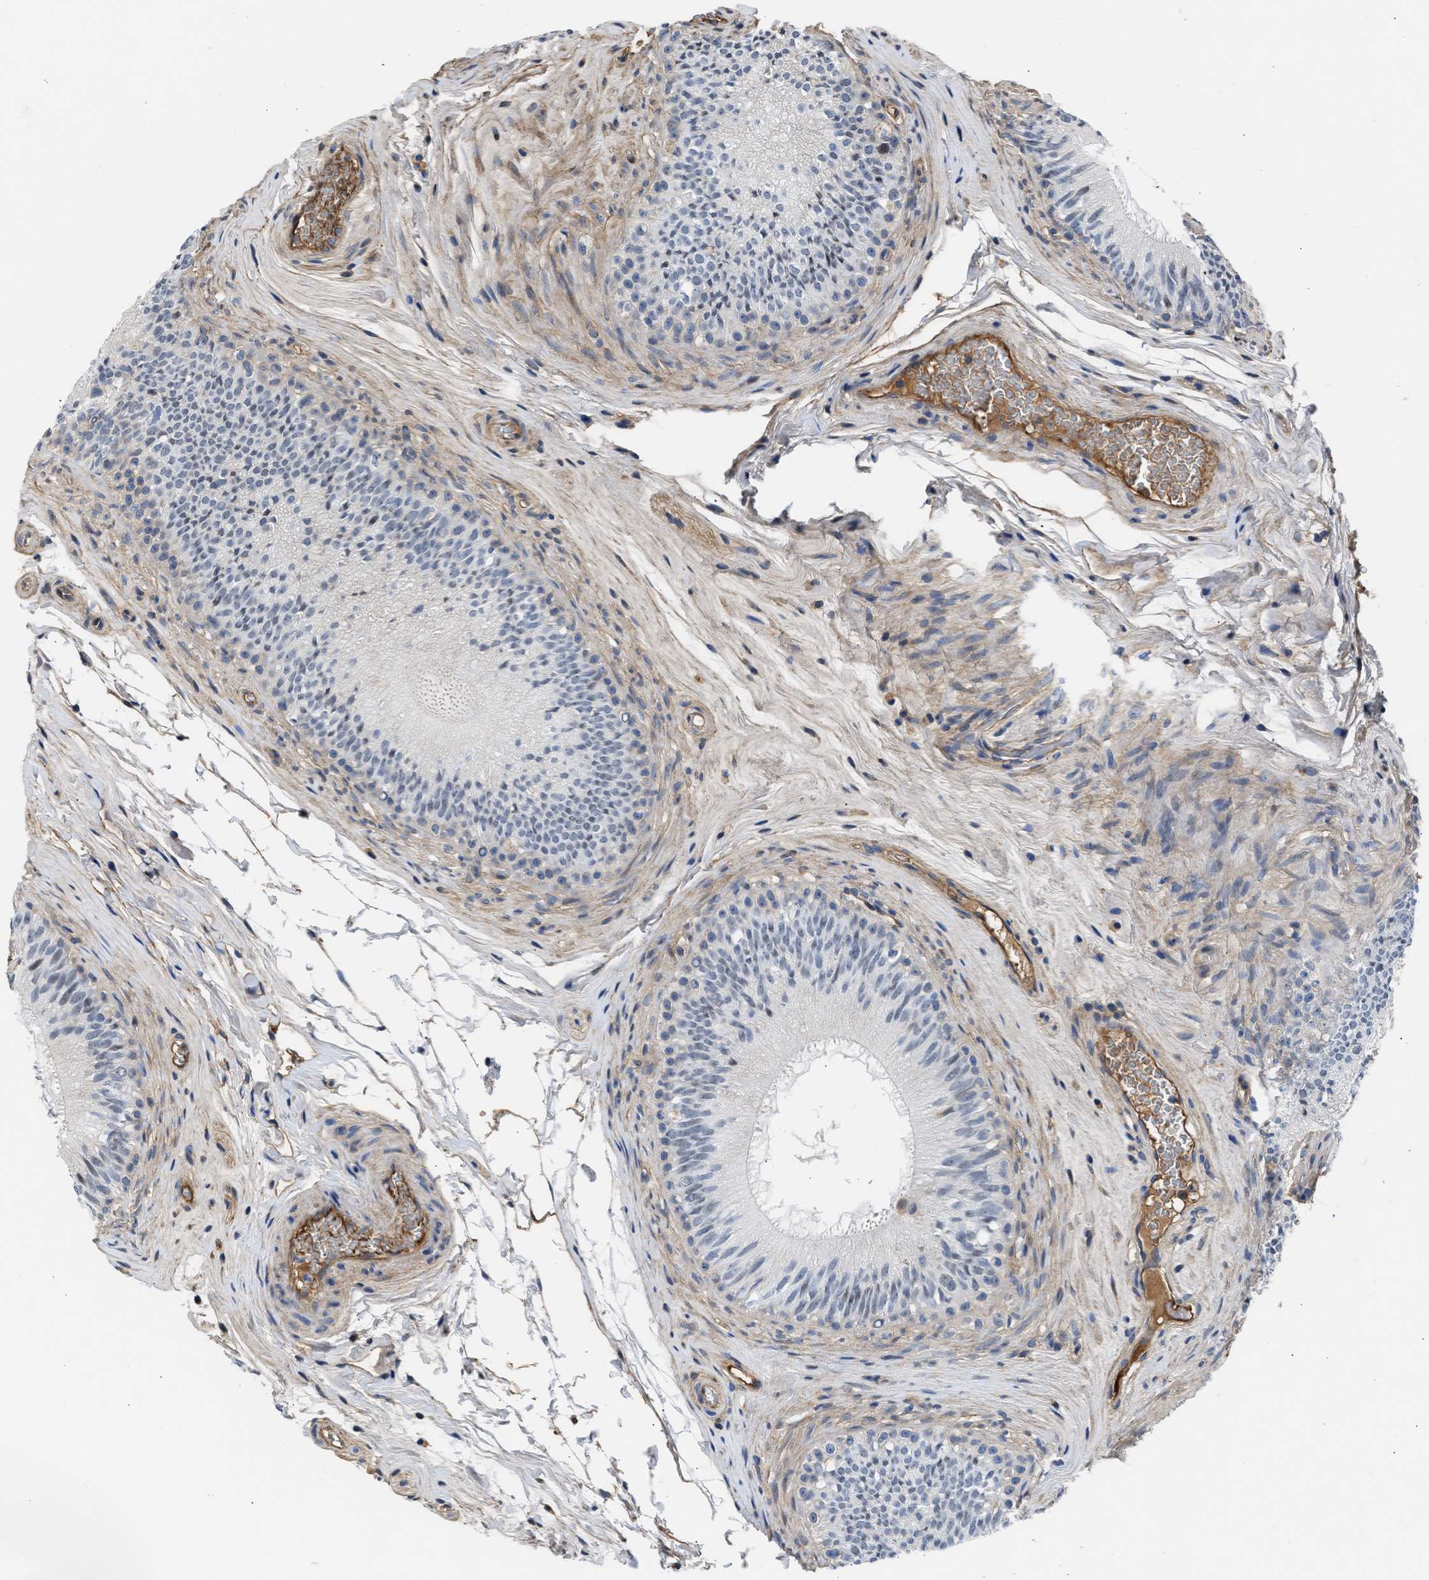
{"staining": {"intensity": "strong", "quantity": "<25%", "location": "cytoplasmic/membranous,nuclear"}, "tissue": "epididymis", "cell_type": "Glandular cells", "image_type": "normal", "snomed": [{"axis": "morphology", "description": "Normal tissue, NOS"}, {"axis": "topography", "description": "Testis"}, {"axis": "topography", "description": "Epididymis"}], "caption": "Brown immunohistochemical staining in benign human epididymis demonstrates strong cytoplasmic/membranous,nuclear expression in approximately <25% of glandular cells.", "gene": "MAS1L", "patient": {"sex": "male", "age": 36}}